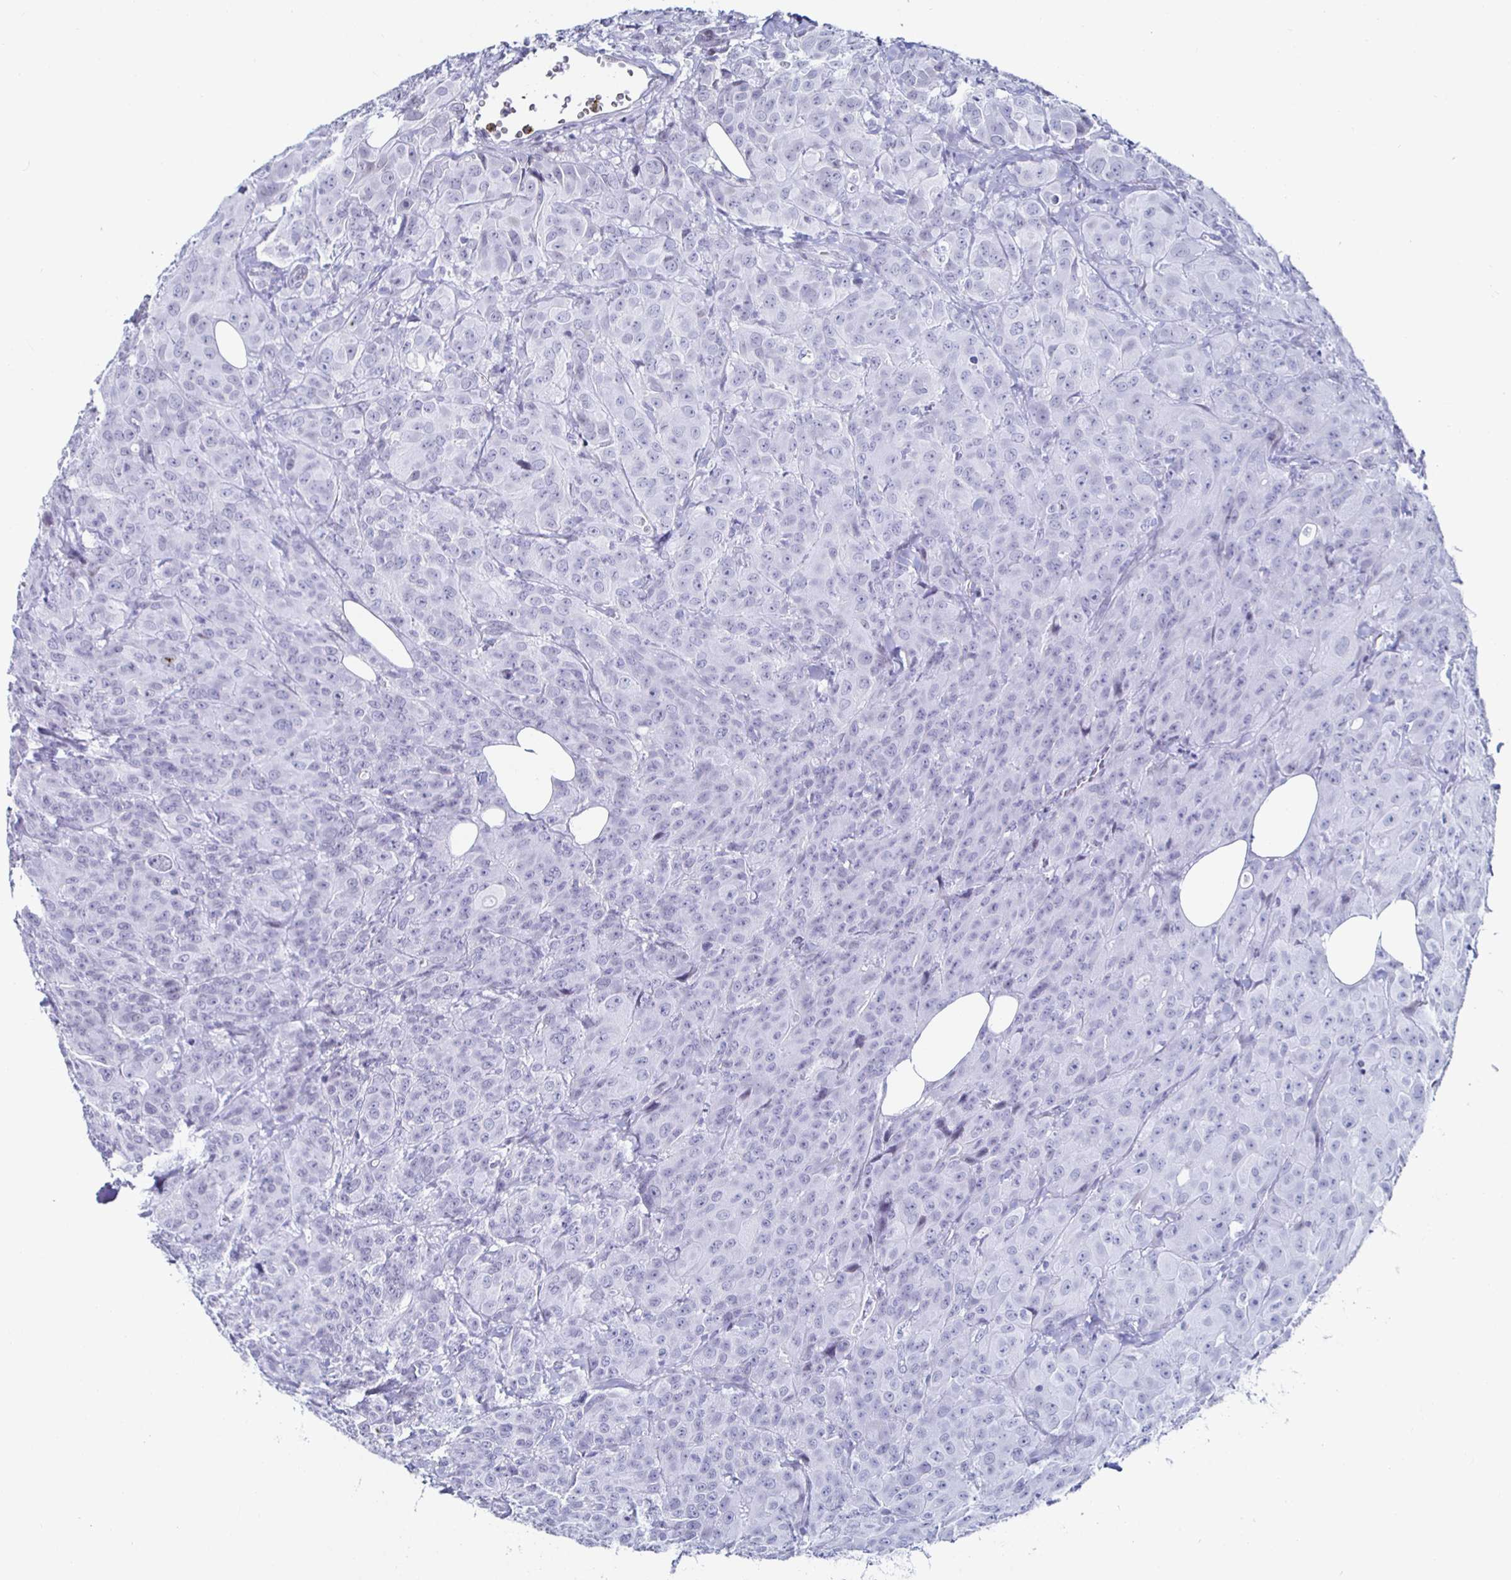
{"staining": {"intensity": "negative", "quantity": "none", "location": "none"}, "tissue": "breast cancer", "cell_type": "Tumor cells", "image_type": "cancer", "snomed": [{"axis": "morphology", "description": "Normal tissue, NOS"}, {"axis": "morphology", "description": "Duct carcinoma"}, {"axis": "topography", "description": "Breast"}], "caption": "This is a photomicrograph of immunohistochemistry staining of breast infiltrating ductal carcinoma, which shows no expression in tumor cells.", "gene": "KRT4", "patient": {"sex": "female", "age": 43}}